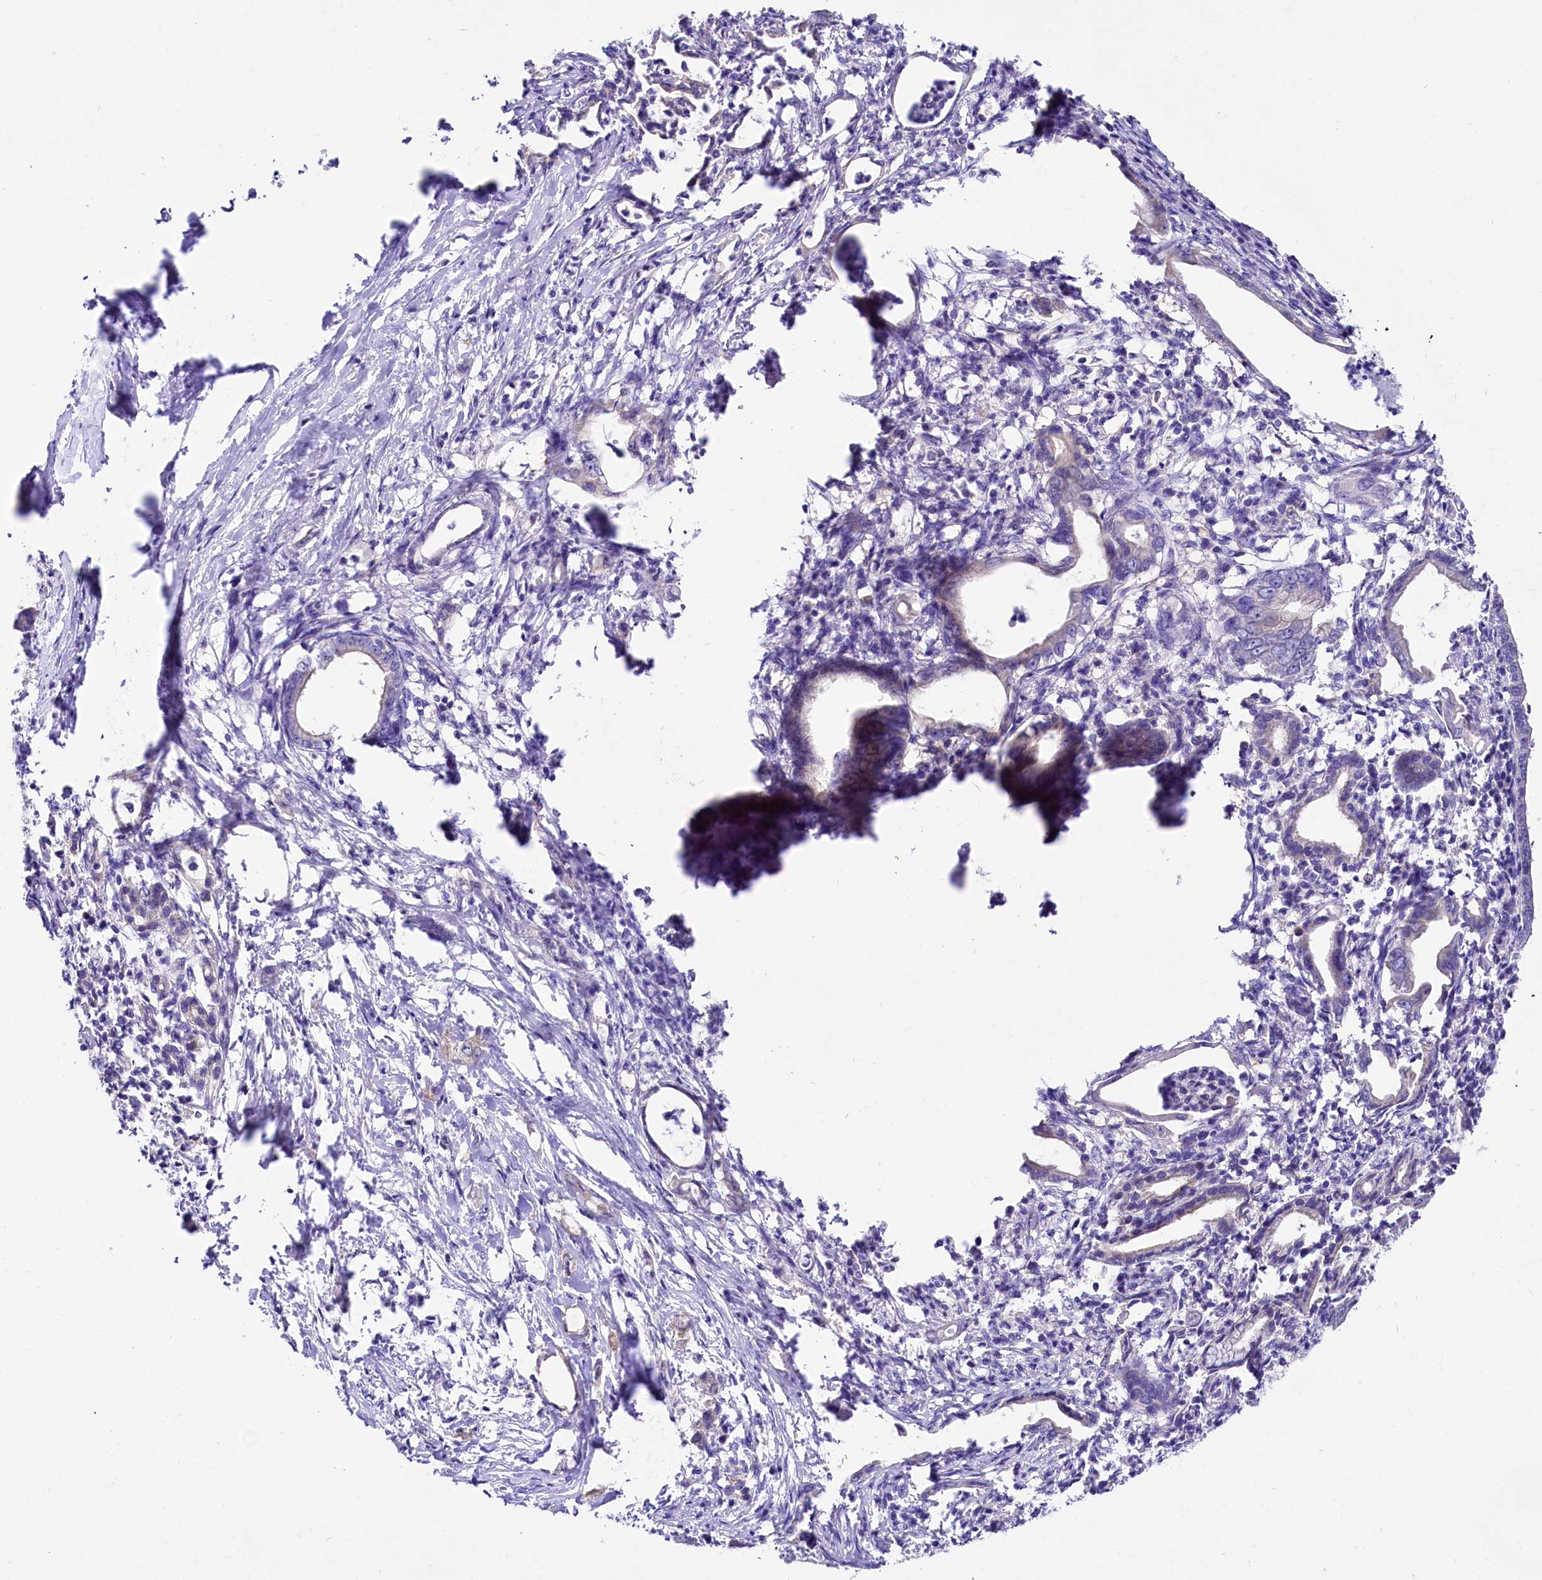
{"staining": {"intensity": "negative", "quantity": "none", "location": "none"}, "tissue": "pancreatic cancer", "cell_type": "Tumor cells", "image_type": "cancer", "snomed": [{"axis": "morphology", "description": "Adenocarcinoma, NOS"}, {"axis": "topography", "description": "Pancreas"}], "caption": "This is an IHC histopathology image of human pancreatic cancer (adenocarcinoma). There is no positivity in tumor cells.", "gene": "ABHD5", "patient": {"sex": "female", "age": 55}}